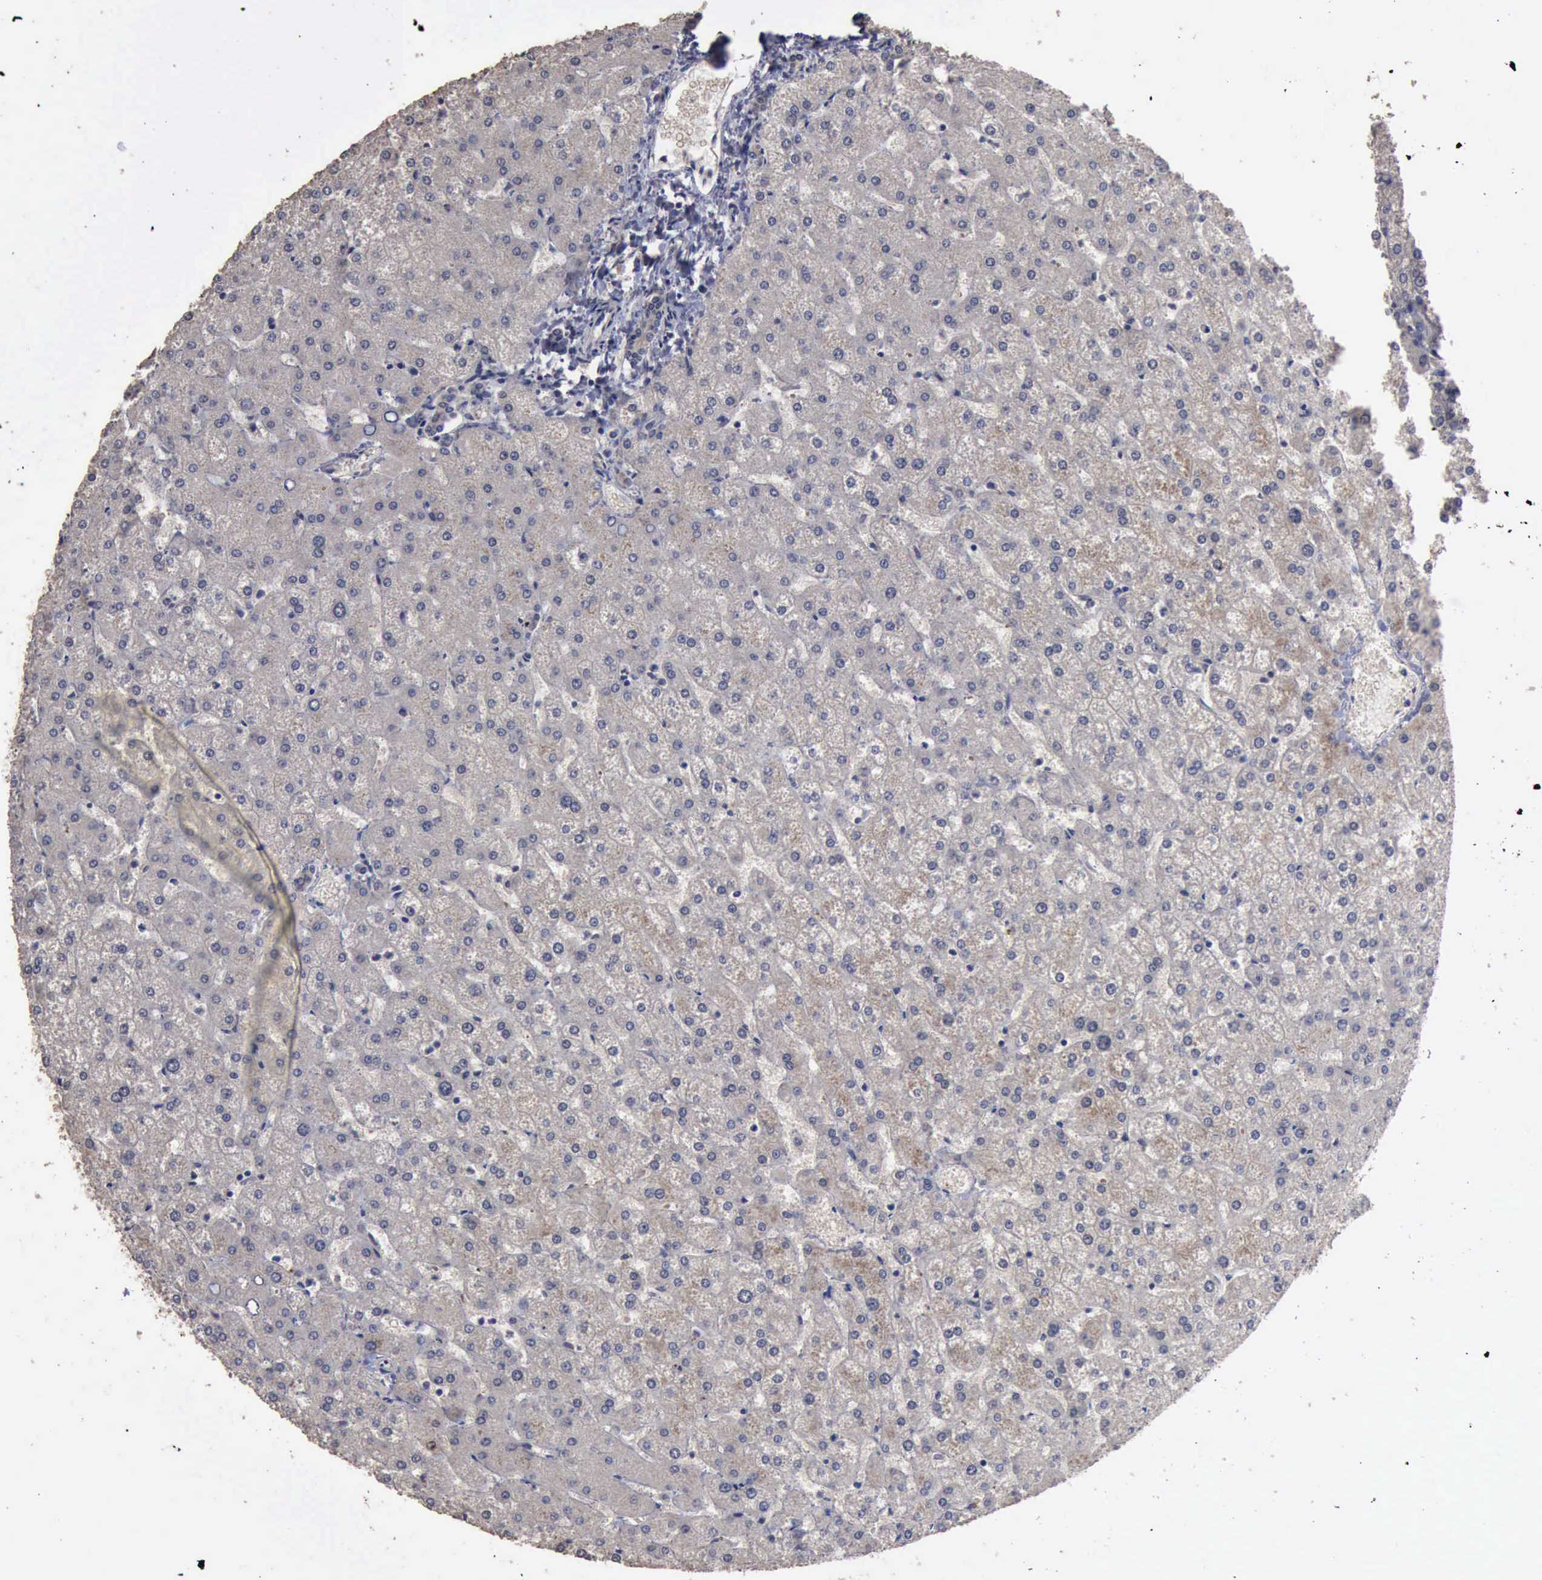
{"staining": {"intensity": "negative", "quantity": "none", "location": "none"}, "tissue": "liver", "cell_type": "Cholangiocytes", "image_type": "normal", "snomed": [{"axis": "morphology", "description": "Normal tissue, NOS"}, {"axis": "topography", "description": "Liver"}], "caption": "Immunohistochemistry photomicrograph of unremarkable liver: liver stained with DAB (3,3'-diaminobenzidine) shows no significant protein expression in cholangiocytes.", "gene": "CRKL", "patient": {"sex": "female", "age": 32}}